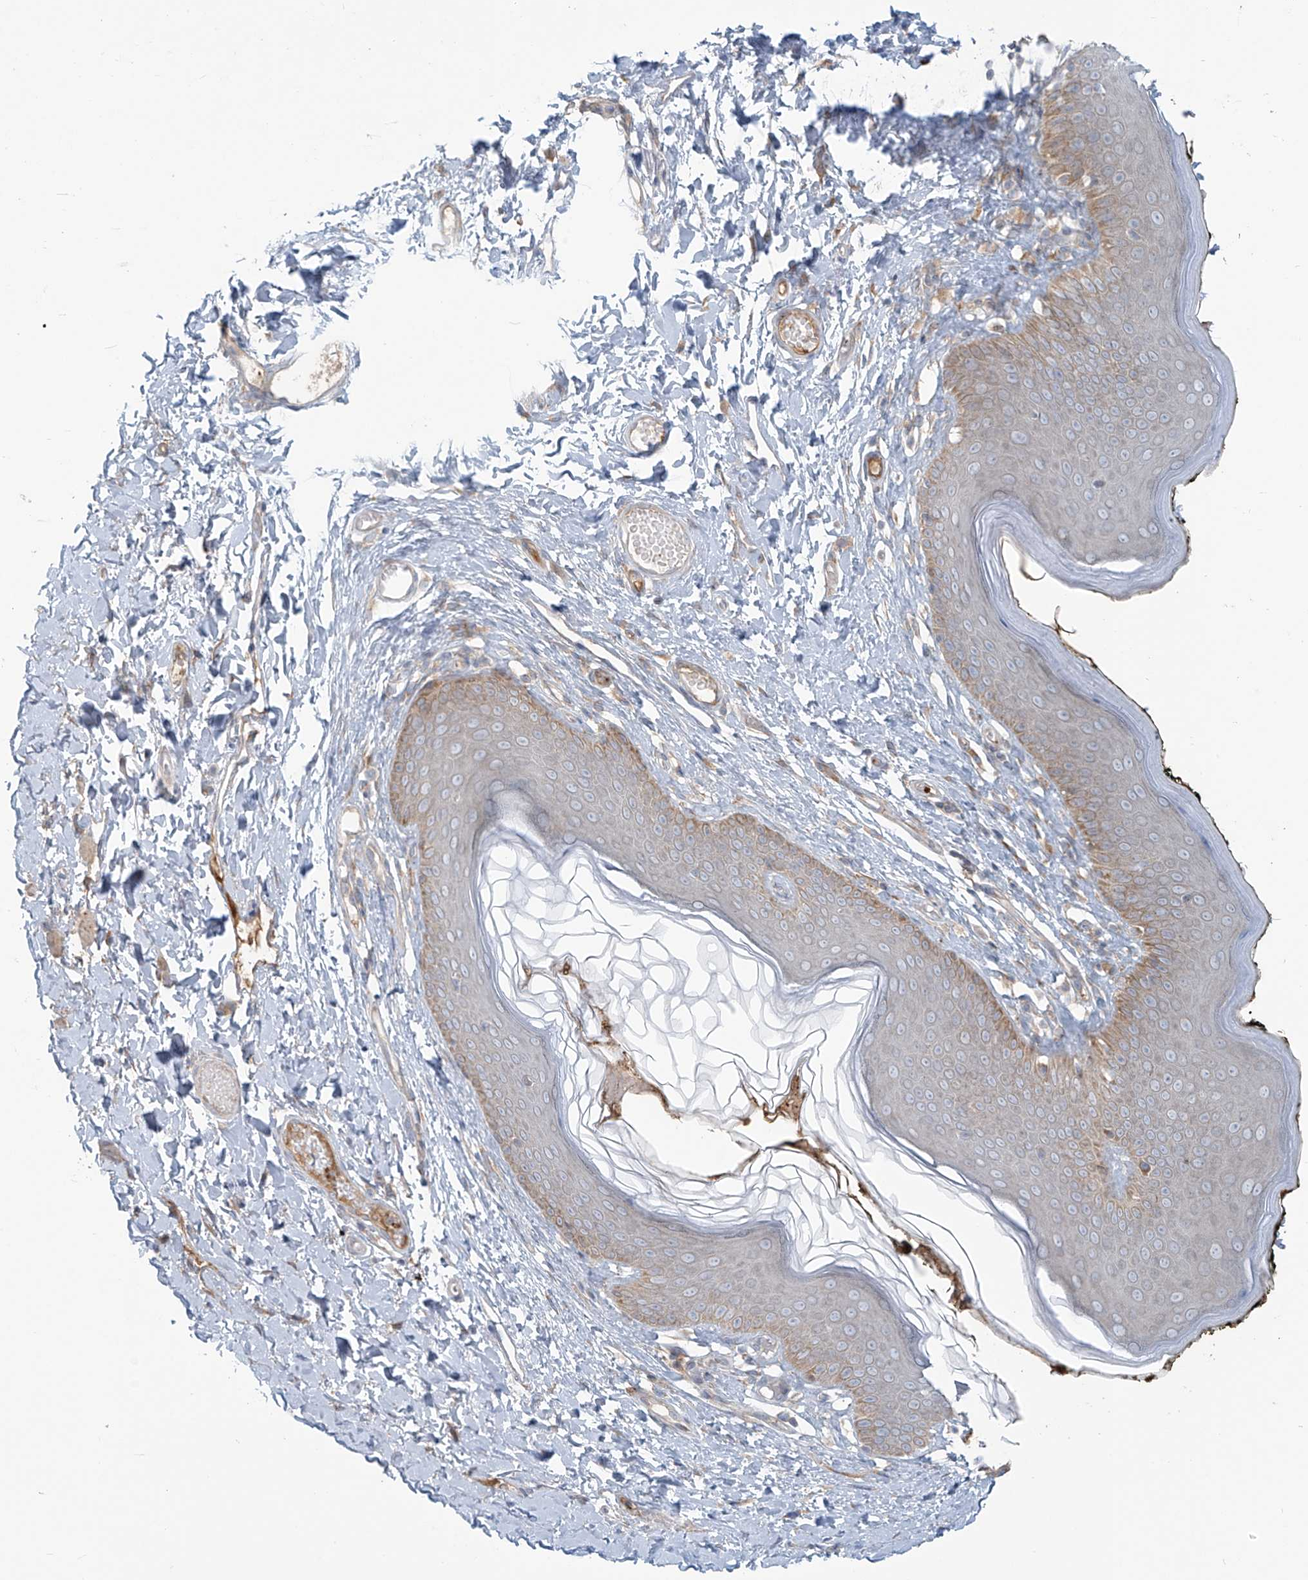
{"staining": {"intensity": "moderate", "quantity": "25%-75%", "location": "cytoplasmic/membranous"}, "tissue": "skin", "cell_type": "Epidermal cells", "image_type": "normal", "snomed": [{"axis": "morphology", "description": "Normal tissue, NOS"}, {"axis": "morphology", "description": "Inflammation, NOS"}, {"axis": "topography", "description": "Vulva"}], "caption": "Immunohistochemistry (IHC) staining of unremarkable skin, which displays medium levels of moderate cytoplasmic/membranous staining in about 25%-75% of epidermal cells indicating moderate cytoplasmic/membranous protein expression. The staining was performed using DAB (3,3'-diaminobenzidine) (brown) for protein detection and nuclei were counterstained in hematoxylin (blue).", "gene": "LZTS3", "patient": {"sex": "female", "age": 84}}